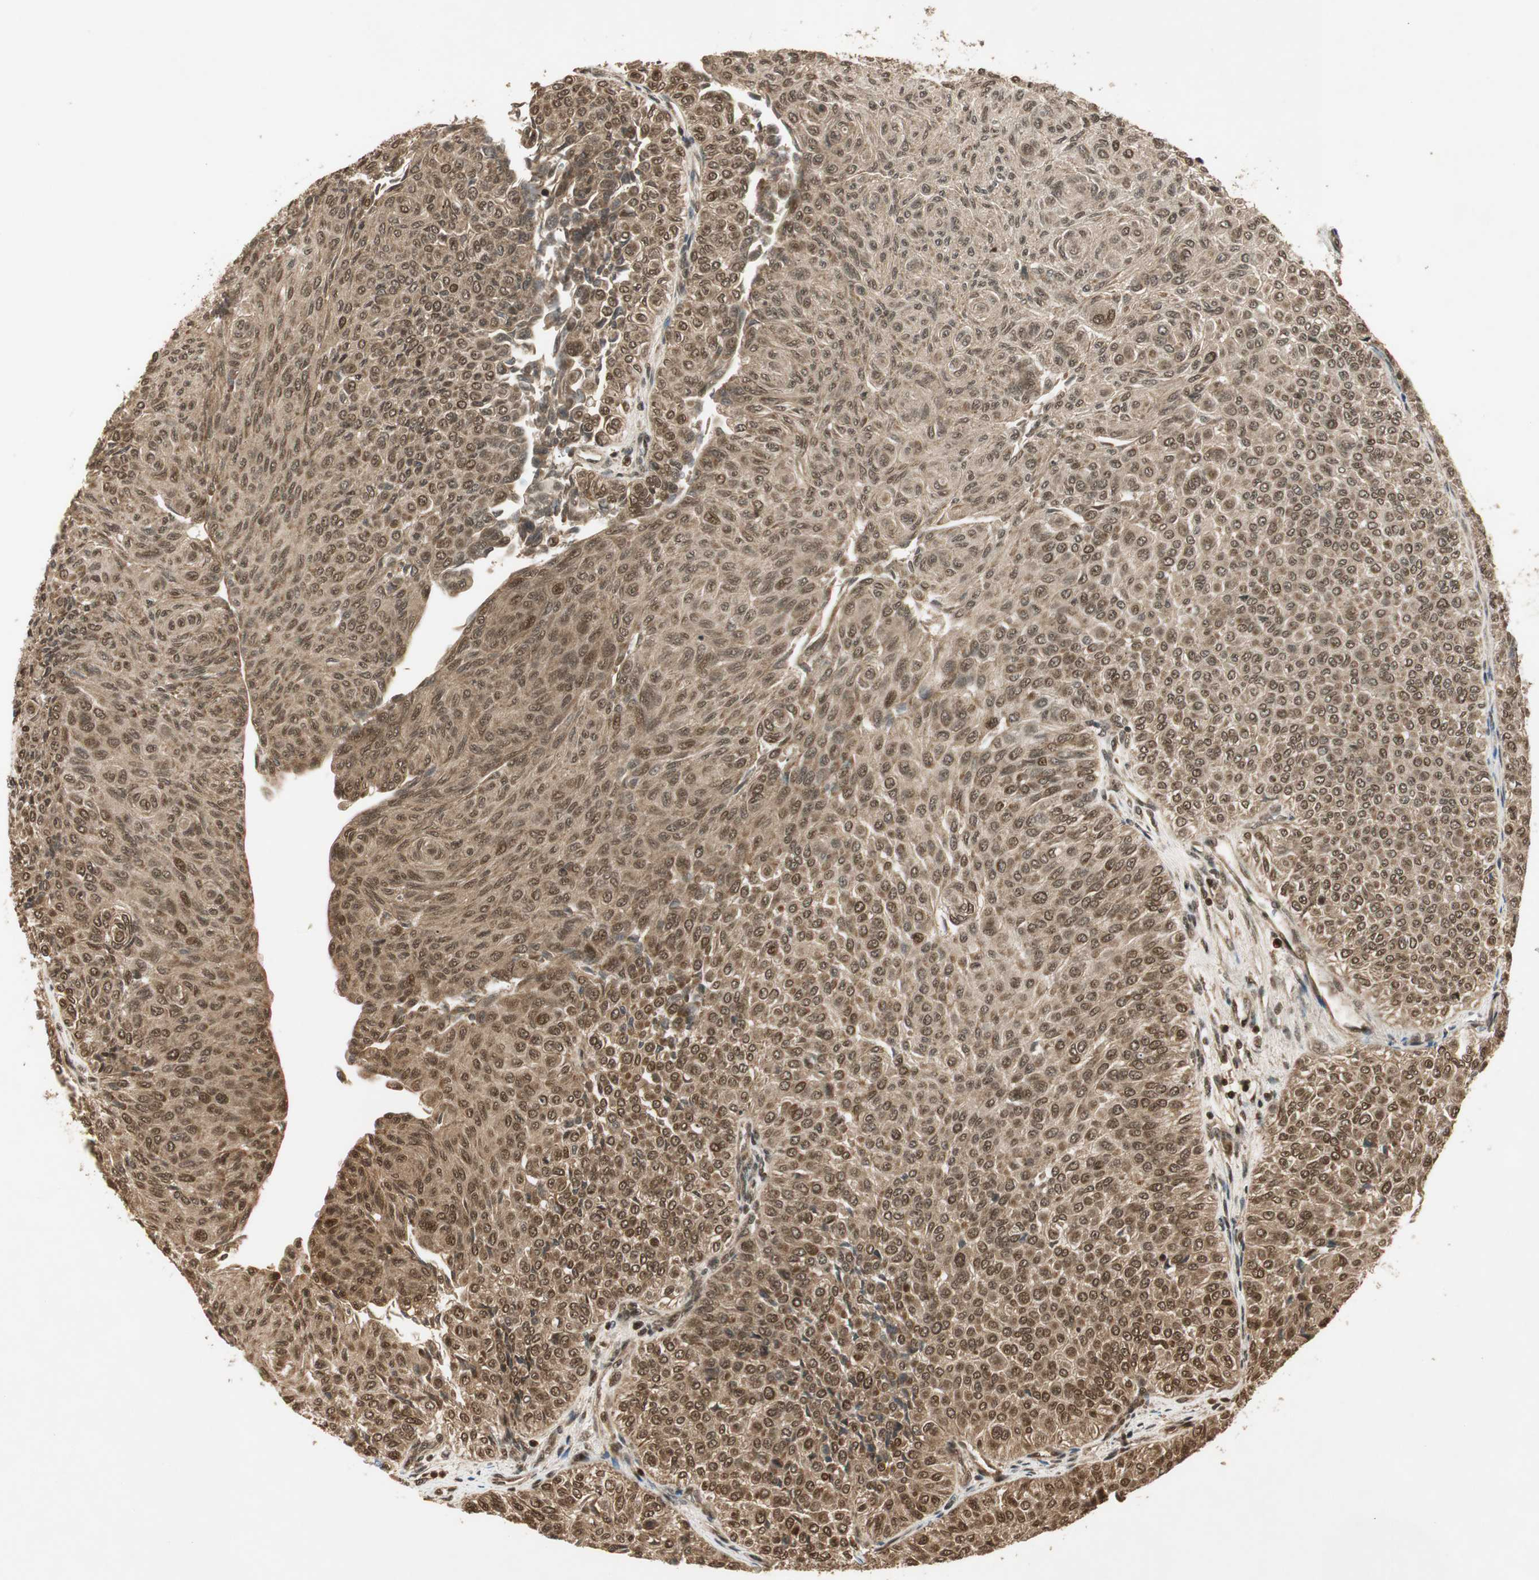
{"staining": {"intensity": "strong", "quantity": ">75%", "location": "cytoplasmic/membranous,nuclear"}, "tissue": "urothelial cancer", "cell_type": "Tumor cells", "image_type": "cancer", "snomed": [{"axis": "morphology", "description": "Urothelial carcinoma, Low grade"}, {"axis": "topography", "description": "Urinary bladder"}], "caption": "Approximately >75% of tumor cells in urothelial cancer demonstrate strong cytoplasmic/membranous and nuclear protein staining as visualized by brown immunohistochemical staining.", "gene": "RPA3", "patient": {"sex": "male", "age": 78}}